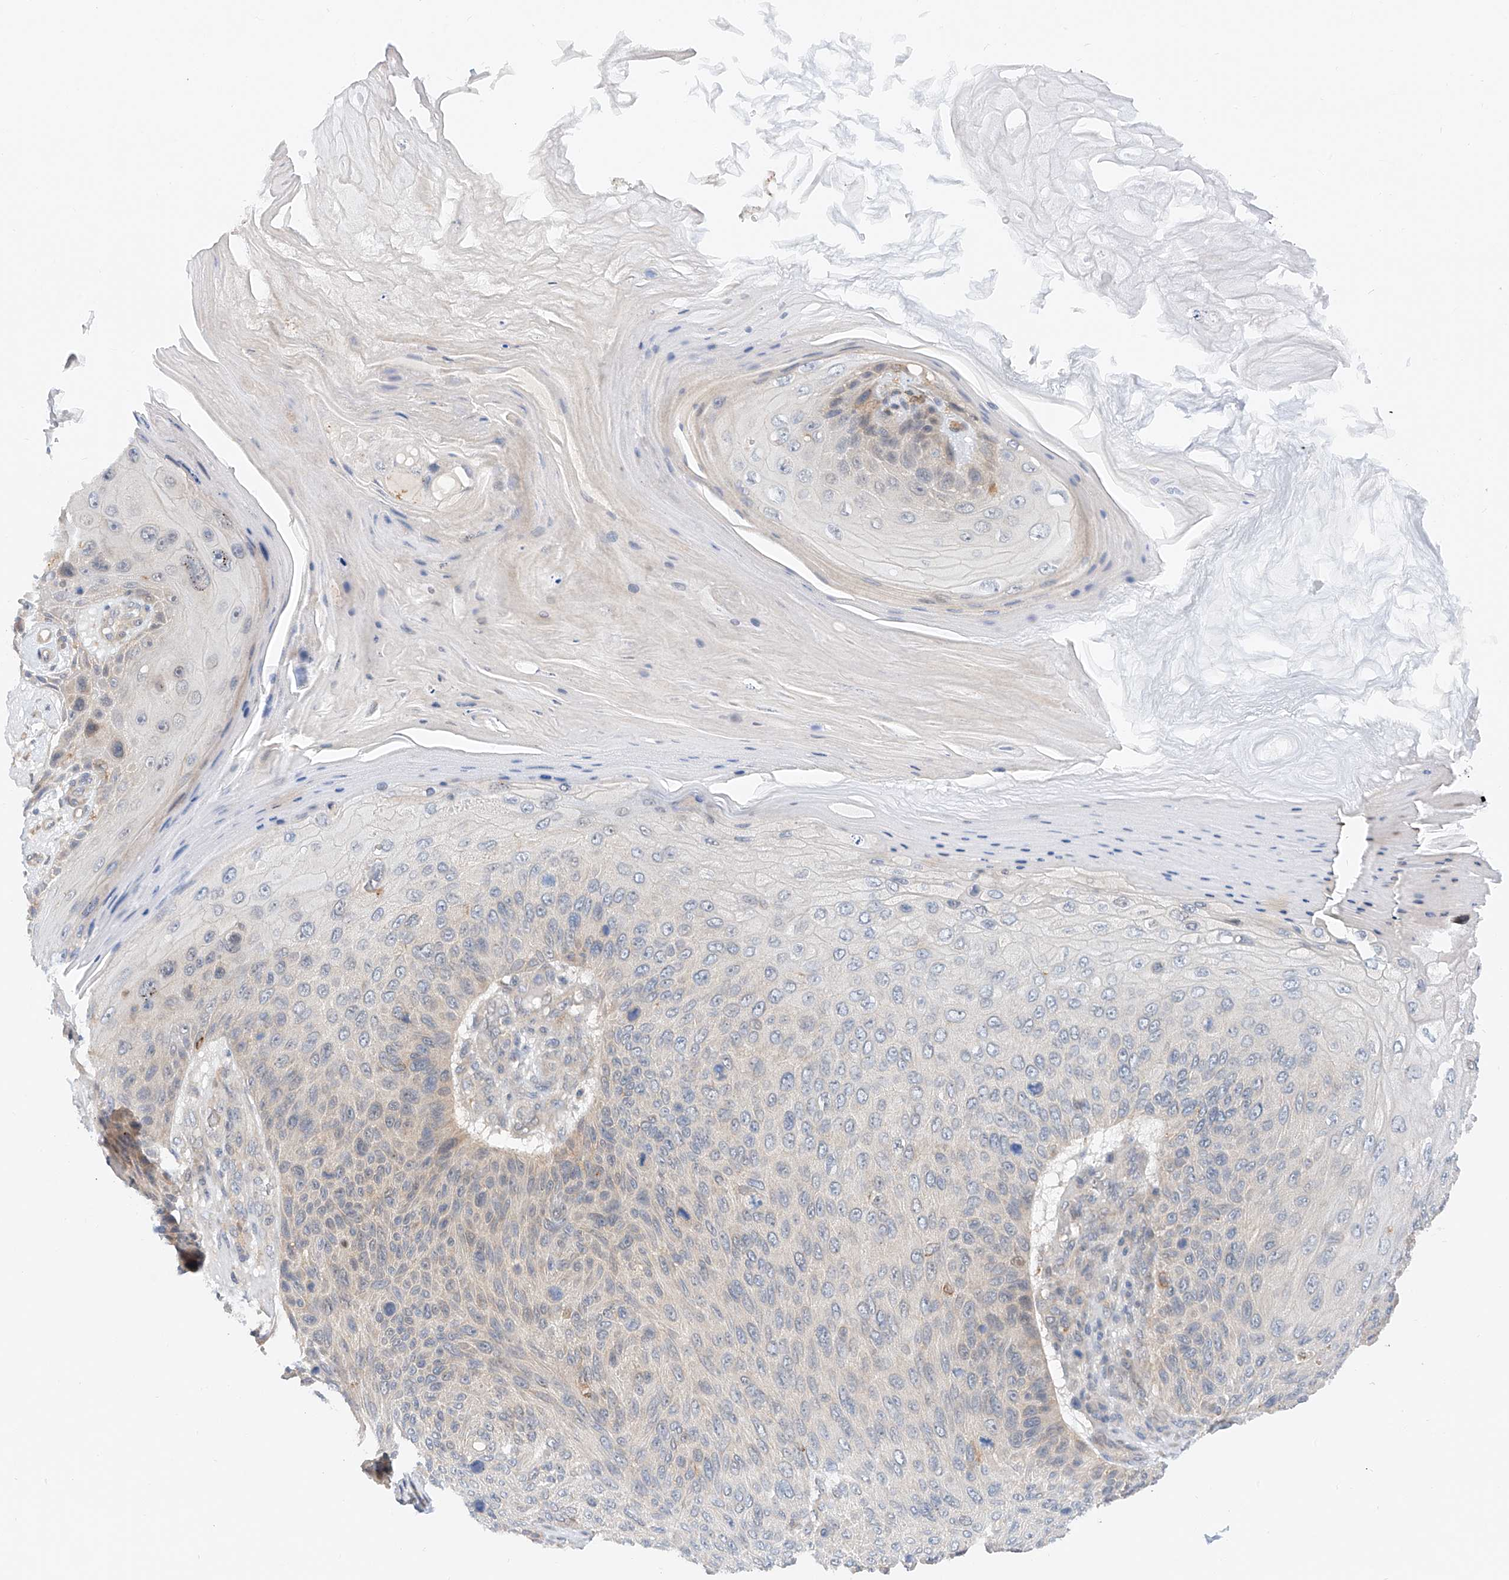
{"staining": {"intensity": "negative", "quantity": "none", "location": "none"}, "tissue": "skin cancer", "cell_type": "Tumor cells", "image_type": "cancer", "snomed": [{"axis": "morphology", "description": "Squamous cell carcinoma, NOS"}, {"axis": "topography", "description": "Skin"}], "caption": "Micrograph shows no significant protein staining in tumor cells of skin squamous cell carcinoma. (DAB (3,3'-diaminobenzidine) IHC with hematoxylin counter stain).", "gene": "MFN2", "patient": {"sex": "female", "age": 88}}